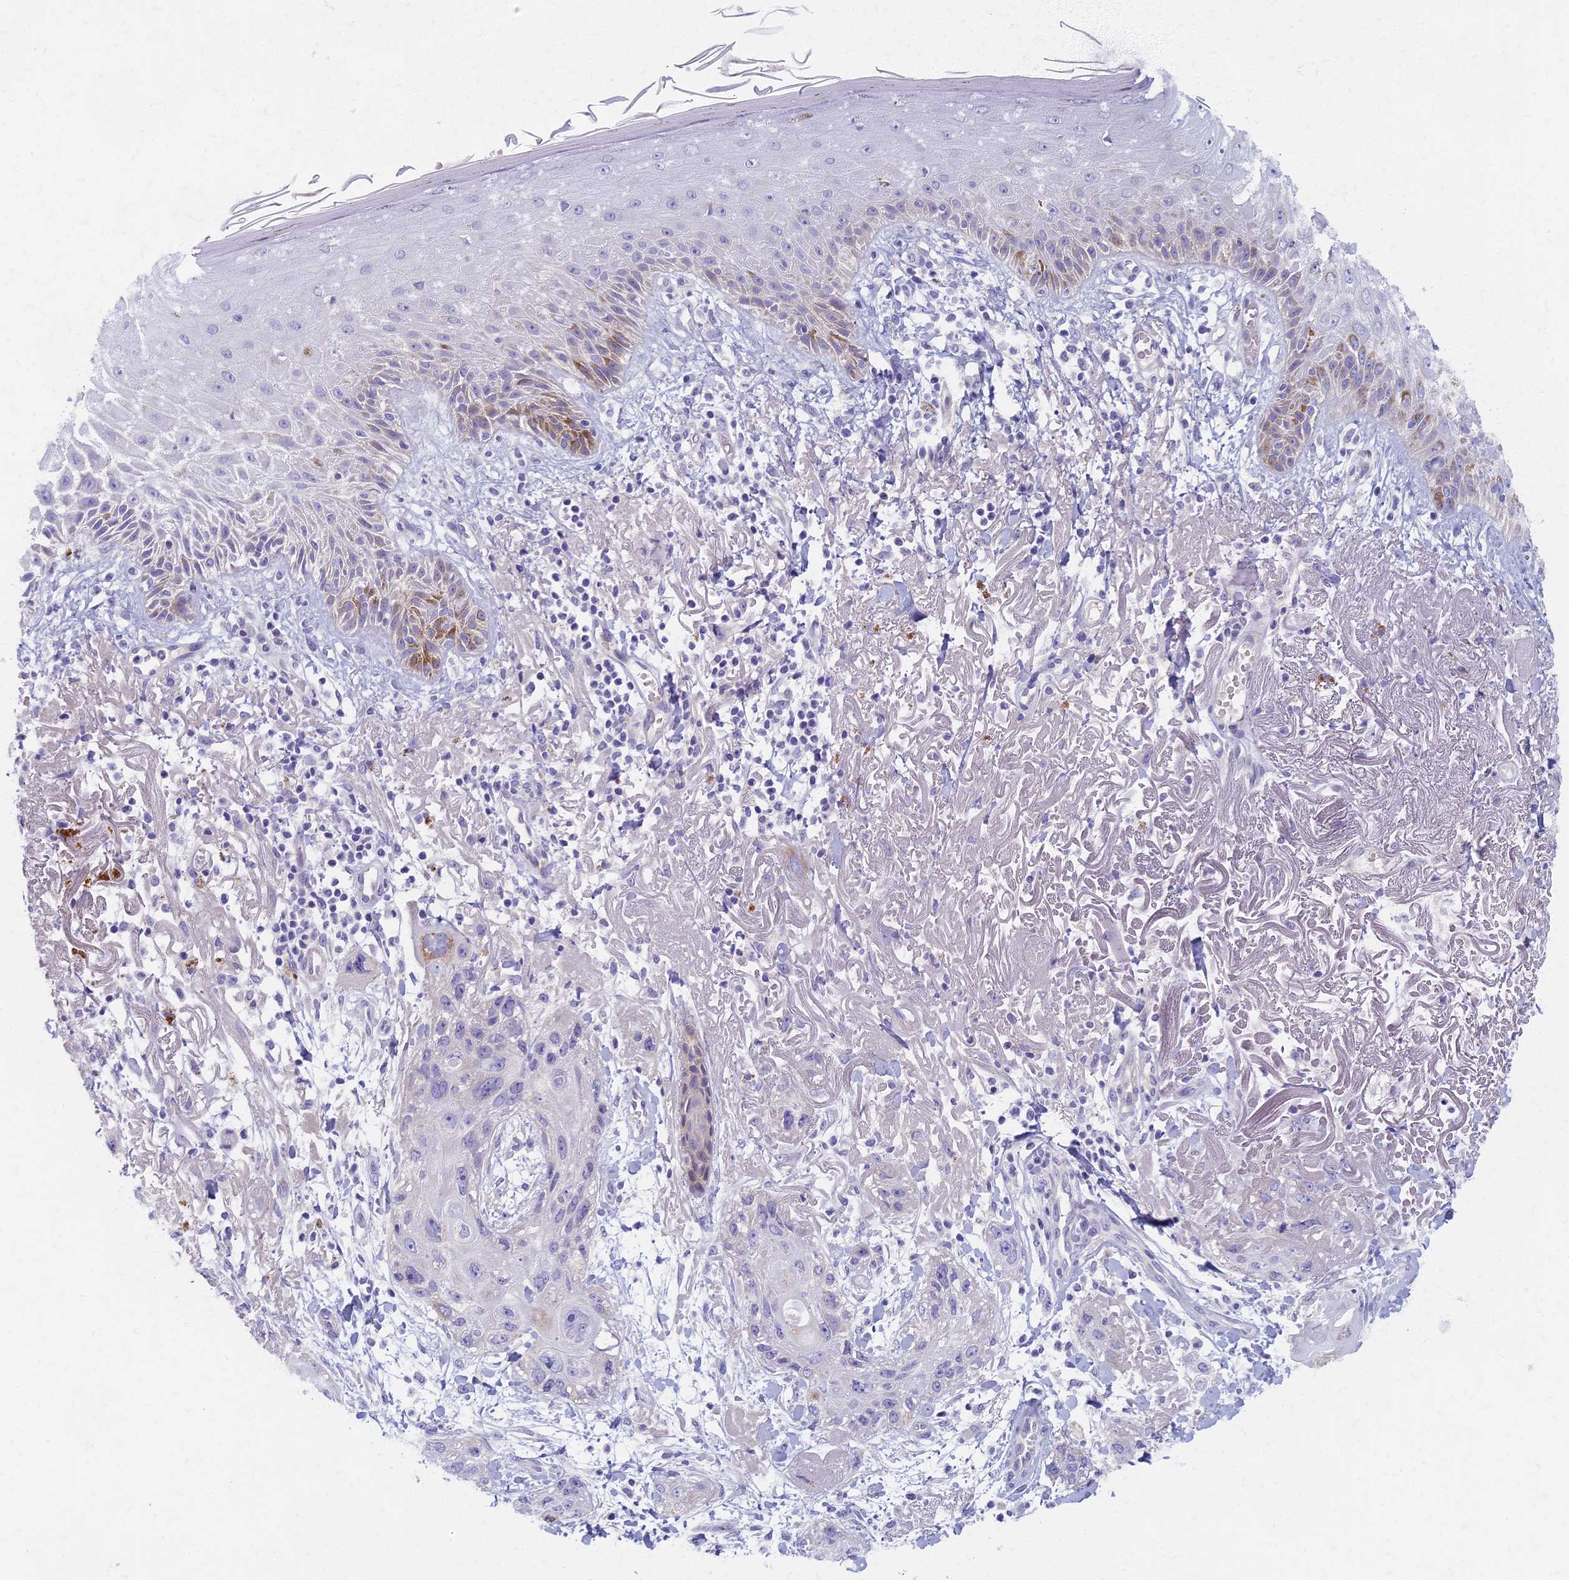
{"staining": {"intensity": "negative", "quantity": "none", "location": "none"}, "tissue": "skin cancer", "cell_type": "Tumor cells", "image_type": "cancer", "snomed": [{"axis": "morphology", "description": "Normal tissue, NOS"}, {"axis": "morphology", "description": "Squamous cell carcinoma, NOS"}, {"axis": "topography", "description": "Skin"}], "caption": "This is a histopathology image of IHC staining of squamous cell carcinoma (skin), which shows no positivity in tumor cells.", "gene": "AP4E1", "patient": {"sex": "male", "age": 72}}